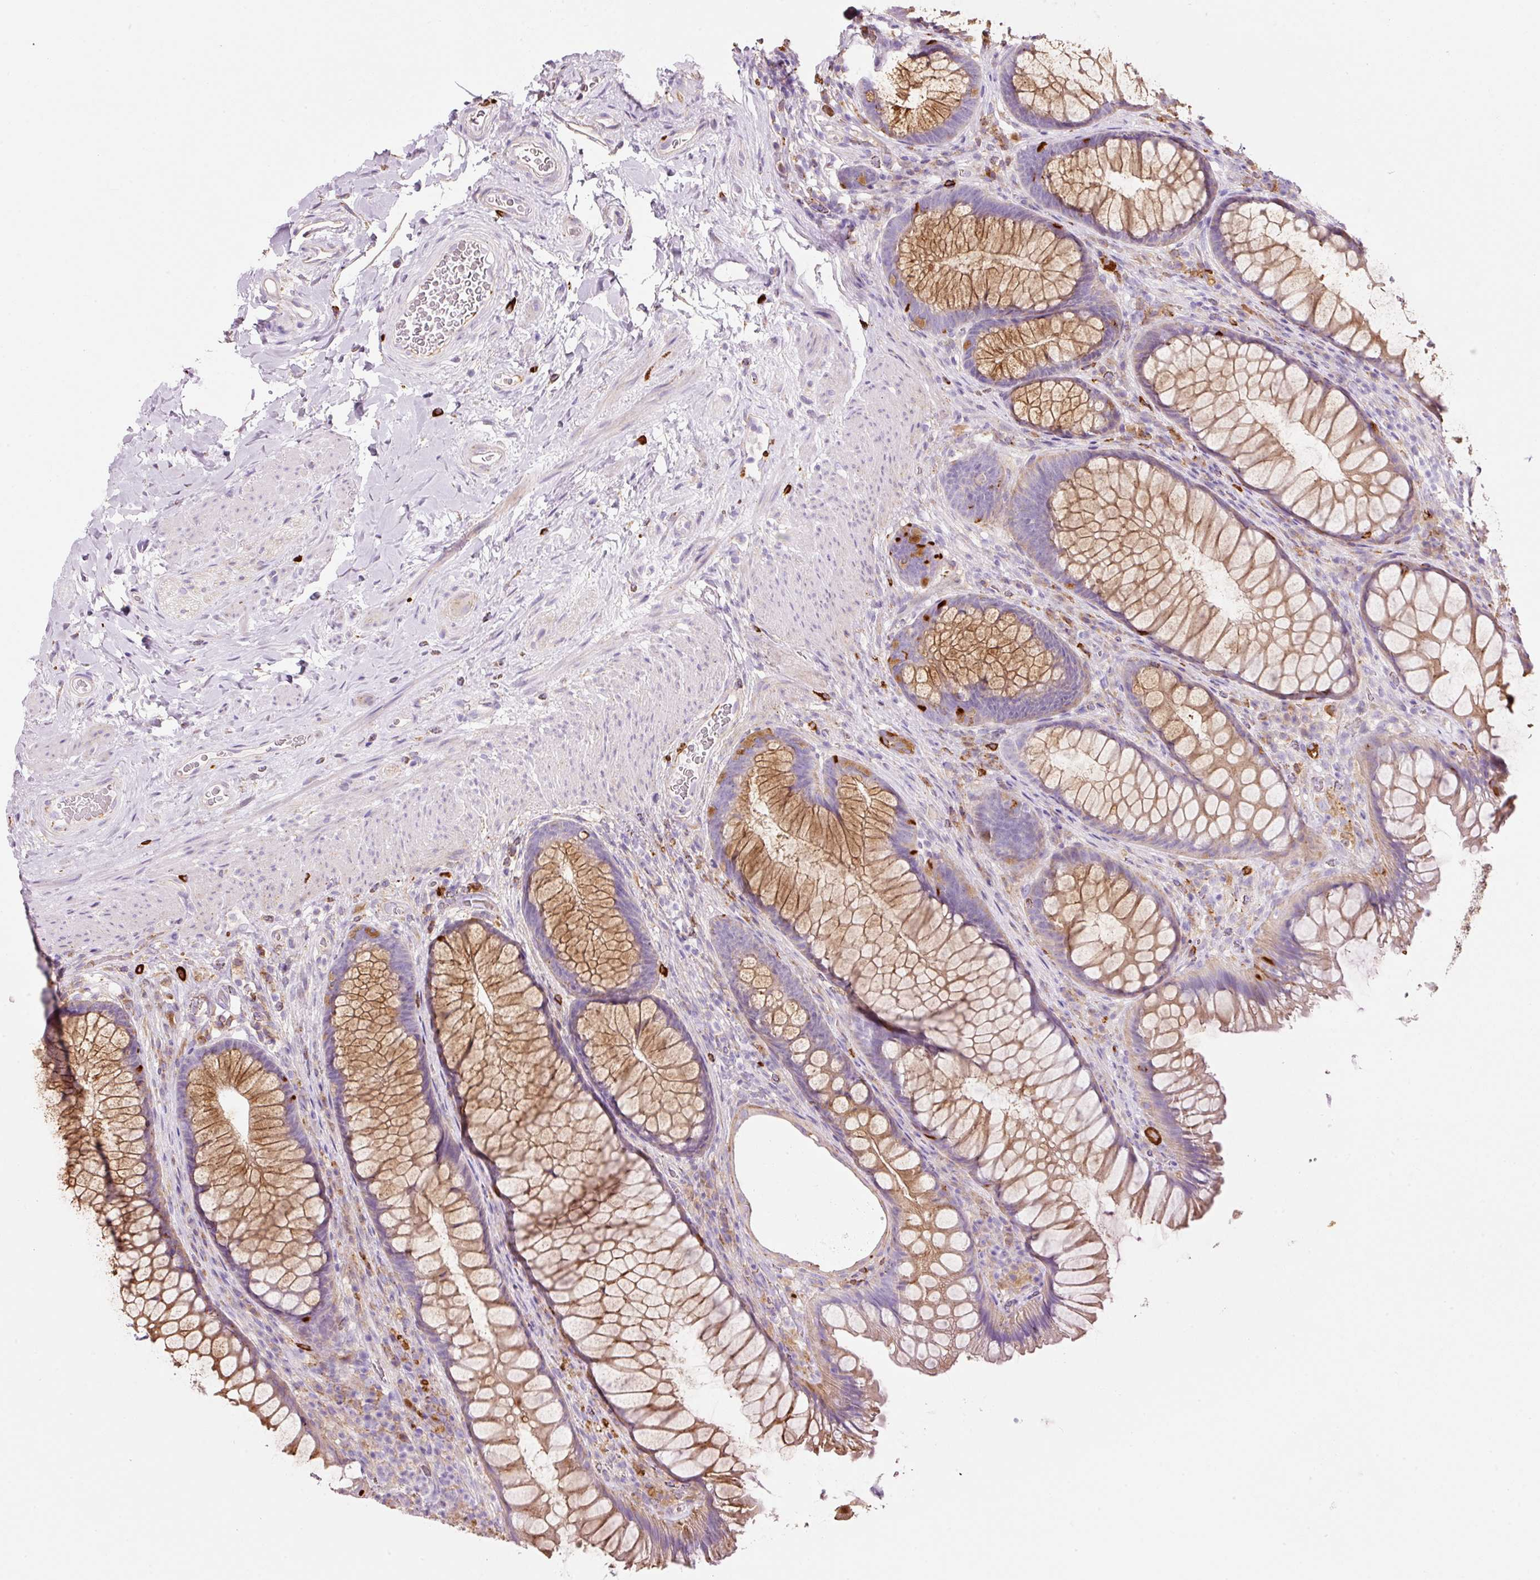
{"staining": {"intensity": "moderate", "quantity": "25%-75%", "location": "cytoplasmic/membranous"}, "tissue": "rectum", "cell_type": "Glandular cells", "image_type": "normal", "snomed": [{"axis": "morphology", "description": "Normal tissue, NOS"}, {"axis": "topography", "description": "Rectum"}], "caption": "DAB (3,3'-diaminobenzidine) immunohistochemical staining of unremarkable rectum shows moderate cytoplasmic/membranous protein expression in about 25%-75% of glandular cells. Ihc stains the protein of interest in brown and the nuclei are stained blue.", "gene": "TMC8", "patient": {"sex": "male", "age": 53}}